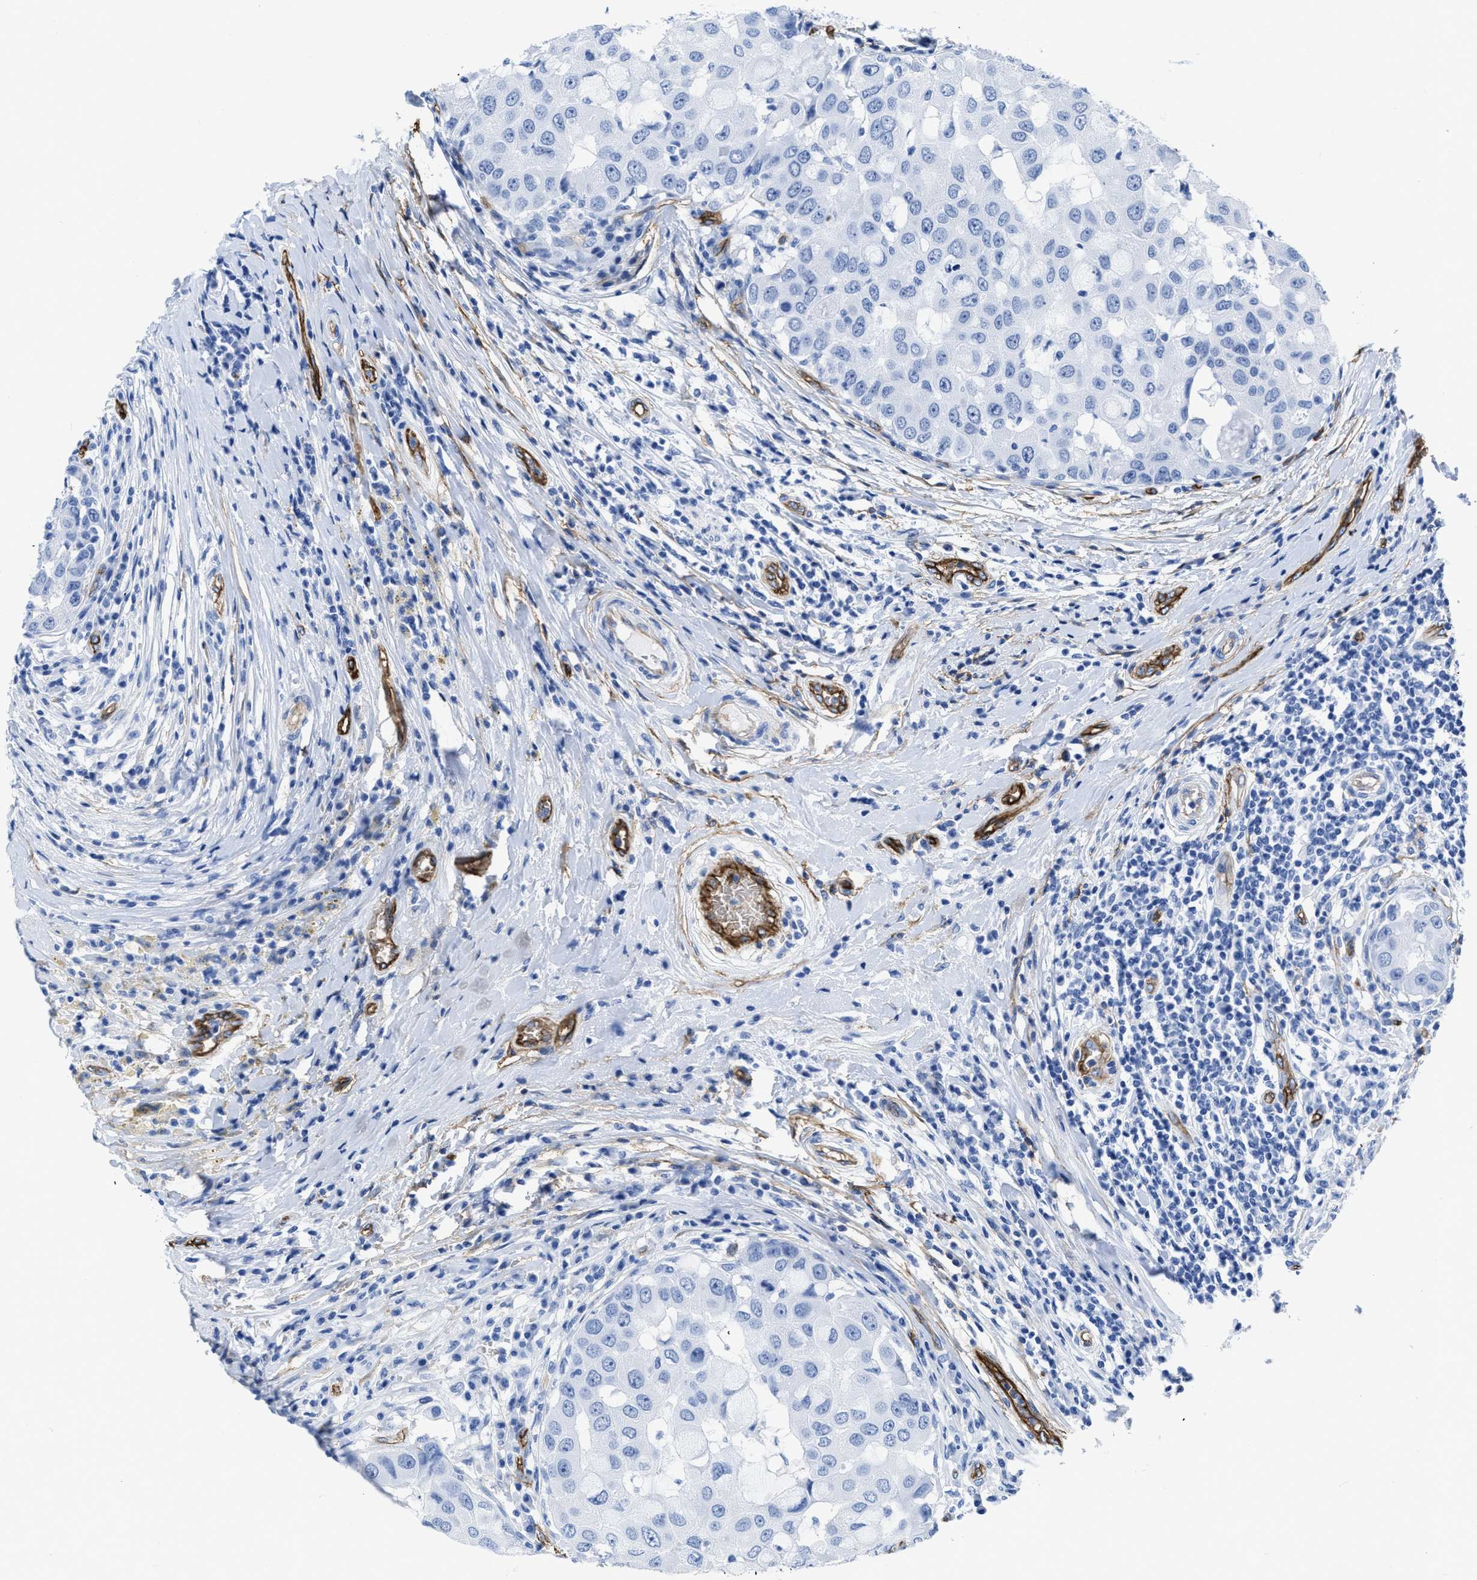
{"staining": {"intensity": "negative", "quantity": "none", "location": "none"}, "tissue": "breast cancer", "cell_type": "Tumor cells", "image_type": "cancer", "snomed": [{"axis": "morphology", "description": "Duct carcinoma"}, {"axis": "topography", "description": "Breast"}], "caption": "This is an immunohistochemistry (IHC) image of human breast cancer. There is no expression in tumor cells.", "gene": "AQP1", "patient": {"sex": "female", "age": 27}}